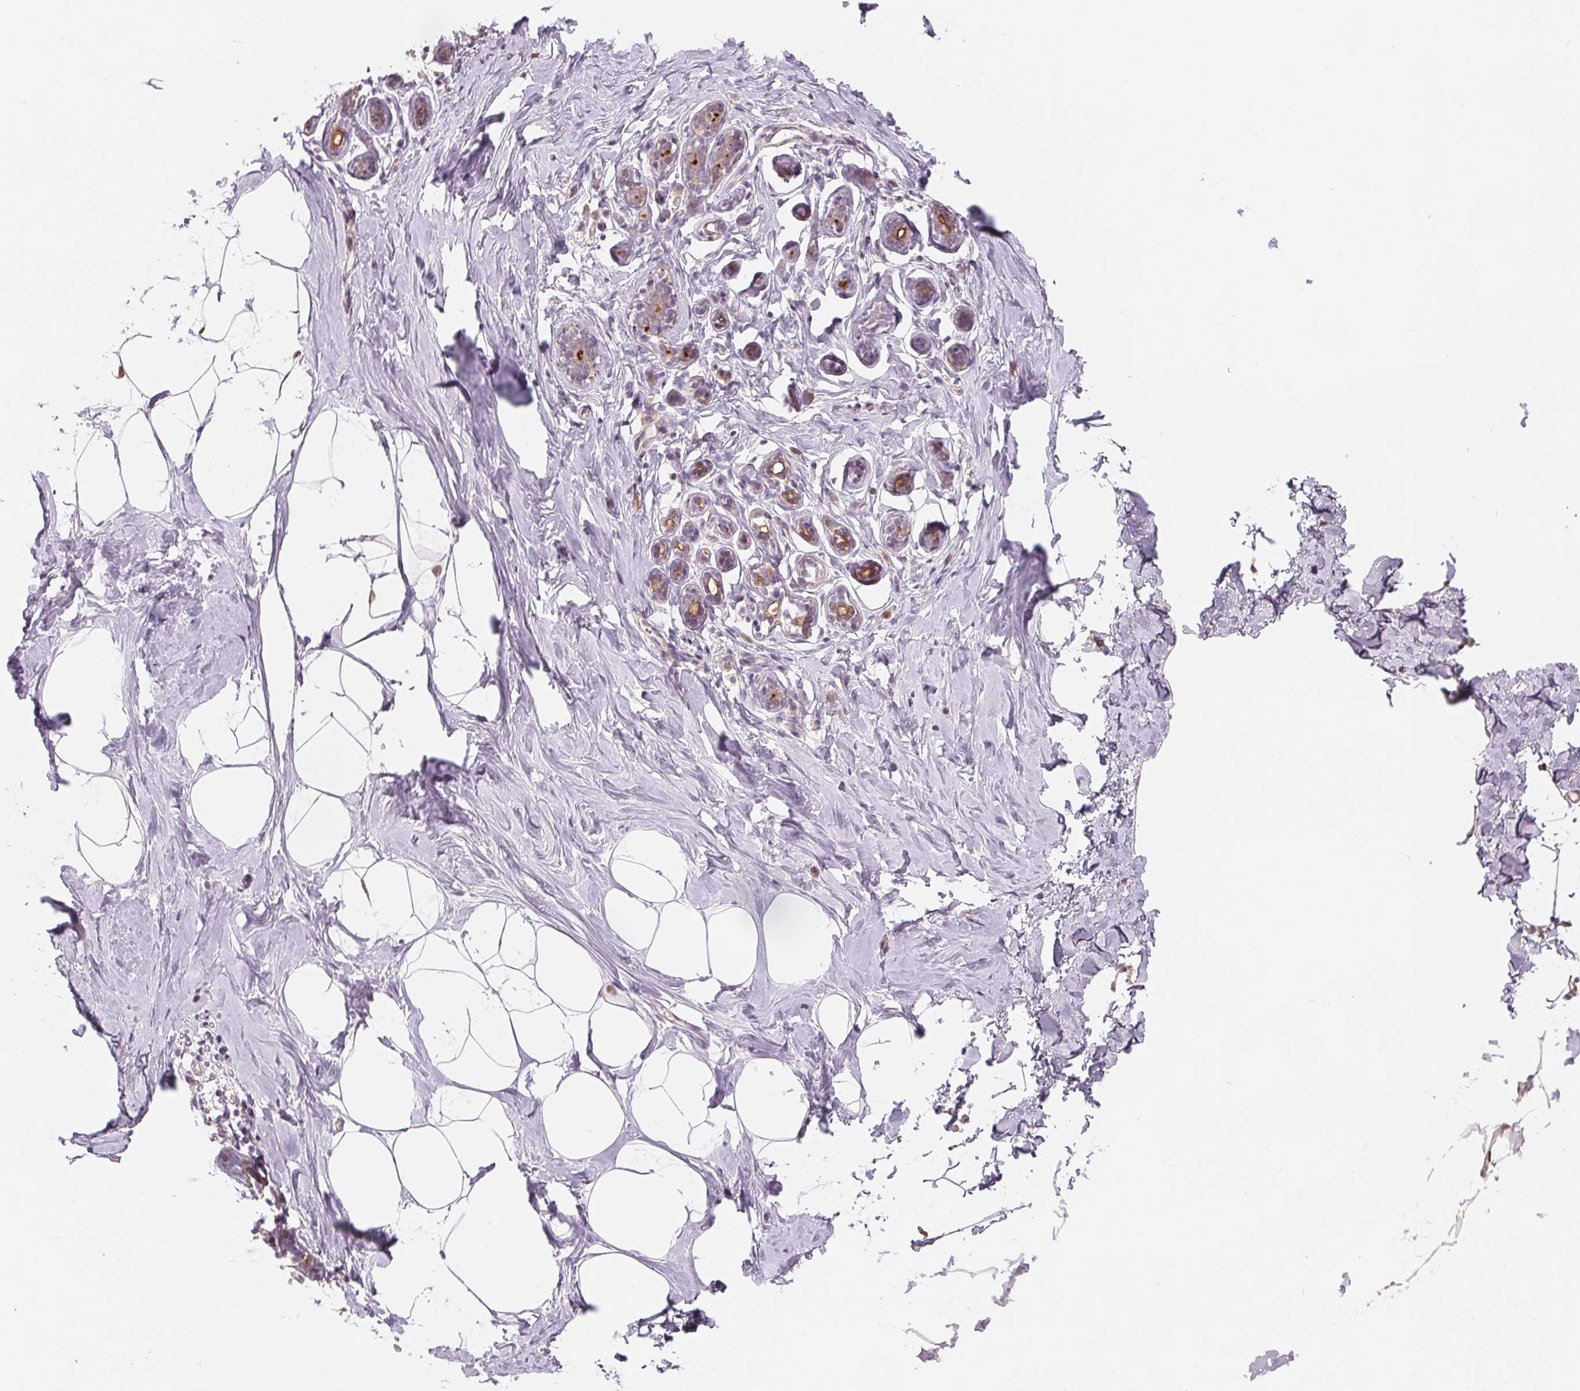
{"staining": {"intensity": "negative", "quantity": "none", "location": "none"}, "tissue": "breast", "cell_type": "Adipocytes", "image_type": "normal", "snomed": [{"axis": "morphology", "description": "Normal tissue, NOS"}, {"axis": "topography", "description": "Breast"}], "caption": "The IHC histopathology image has no significant staining in adipocytes of breast. The staining was performed using DAB (3,3'-diaminobenzidine) to visualize the protein expression in brown, while the nuclei were stained in blue with hematoxylin (Magnification: 20x).", "gene": "VTCN1", "patient": {"sex": "female", "age": 32}}